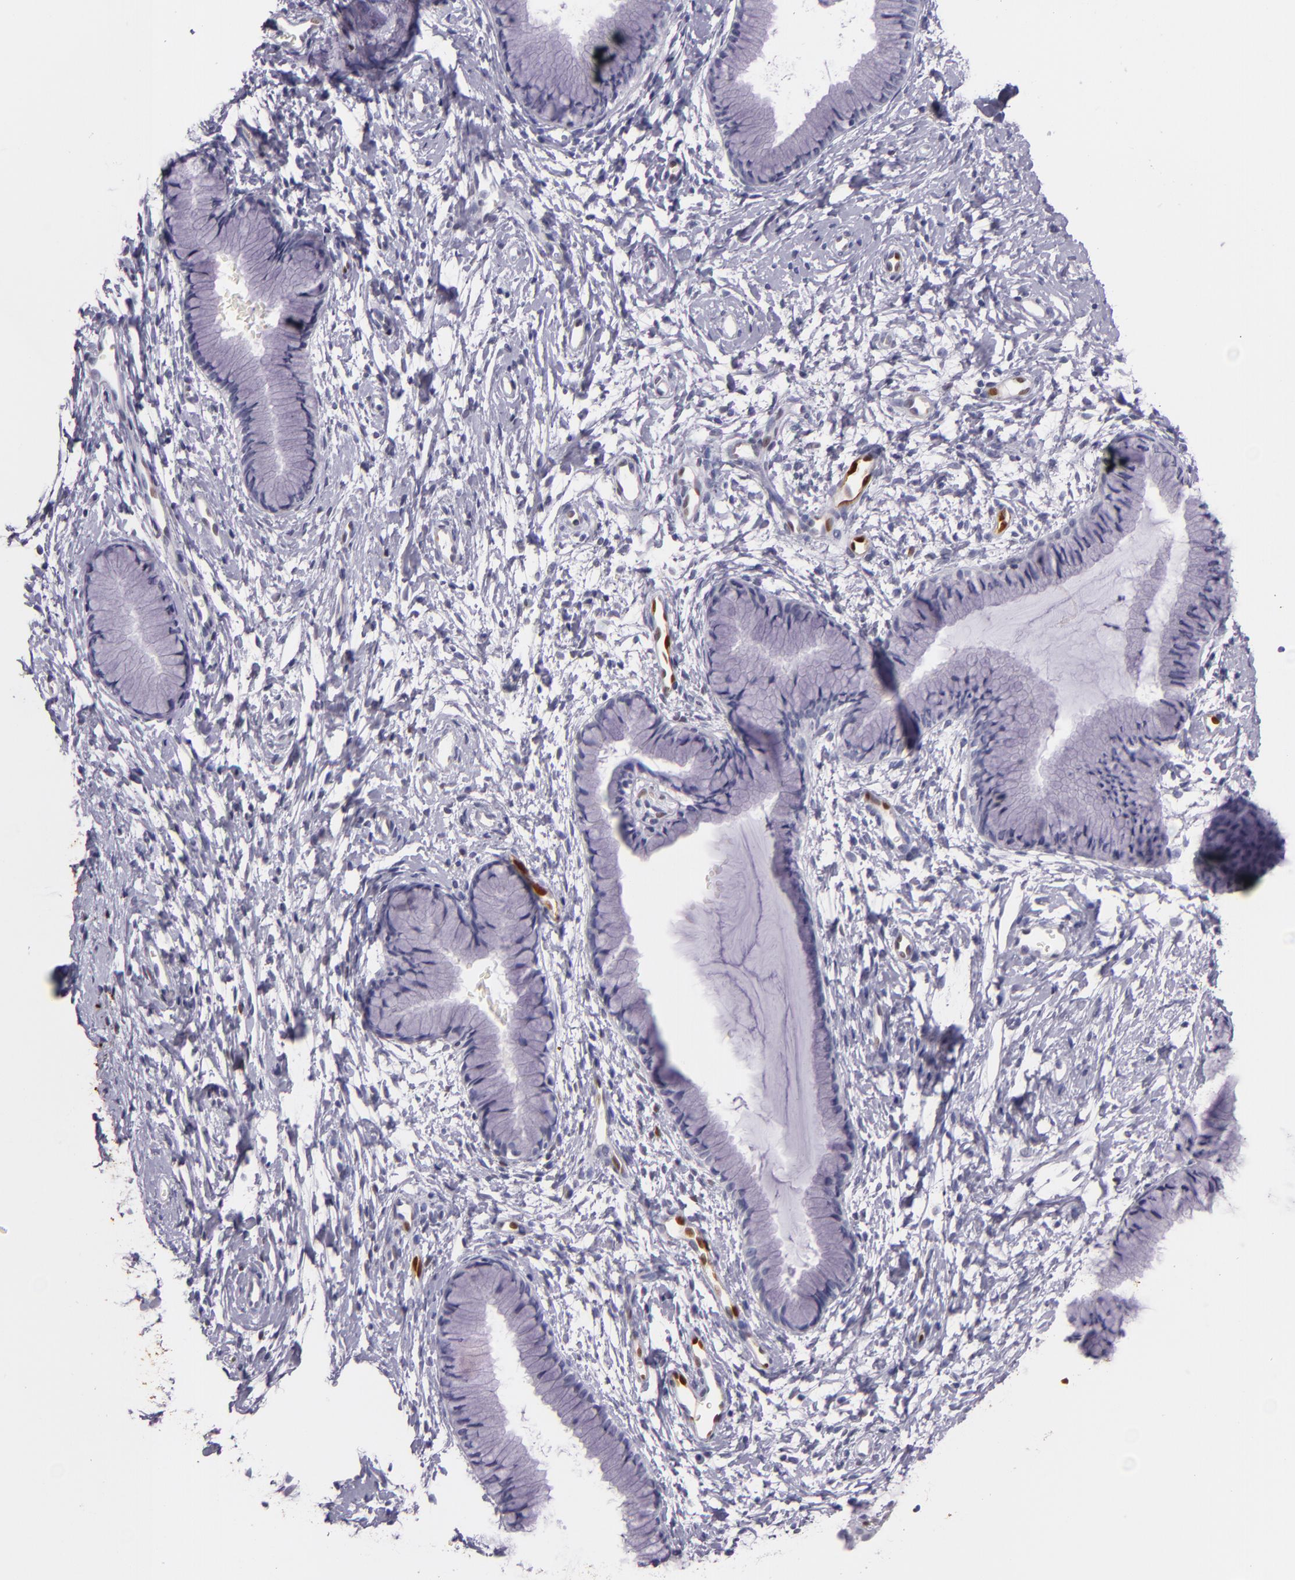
{"staining": {"intensity": "negative", "quantity": "none", "location": "none"}, "tissue": "cervix", "cell_type": "Glandular cells", "image_type": "normal", "snomed": [{"axis": "morphology", "description": "Normal tissue, NOS"}, {"axis": "topography", "description": "Cervix"}], "caption": "An image of human cervix is negative for staining in glandular cells. (Stains: DAB IHC with hematoxylin counter stain, Microscopy: brightfield microscopy at high magnification).", "gene": "MT1A", "patient": {"sex": "female", "age": 46}}